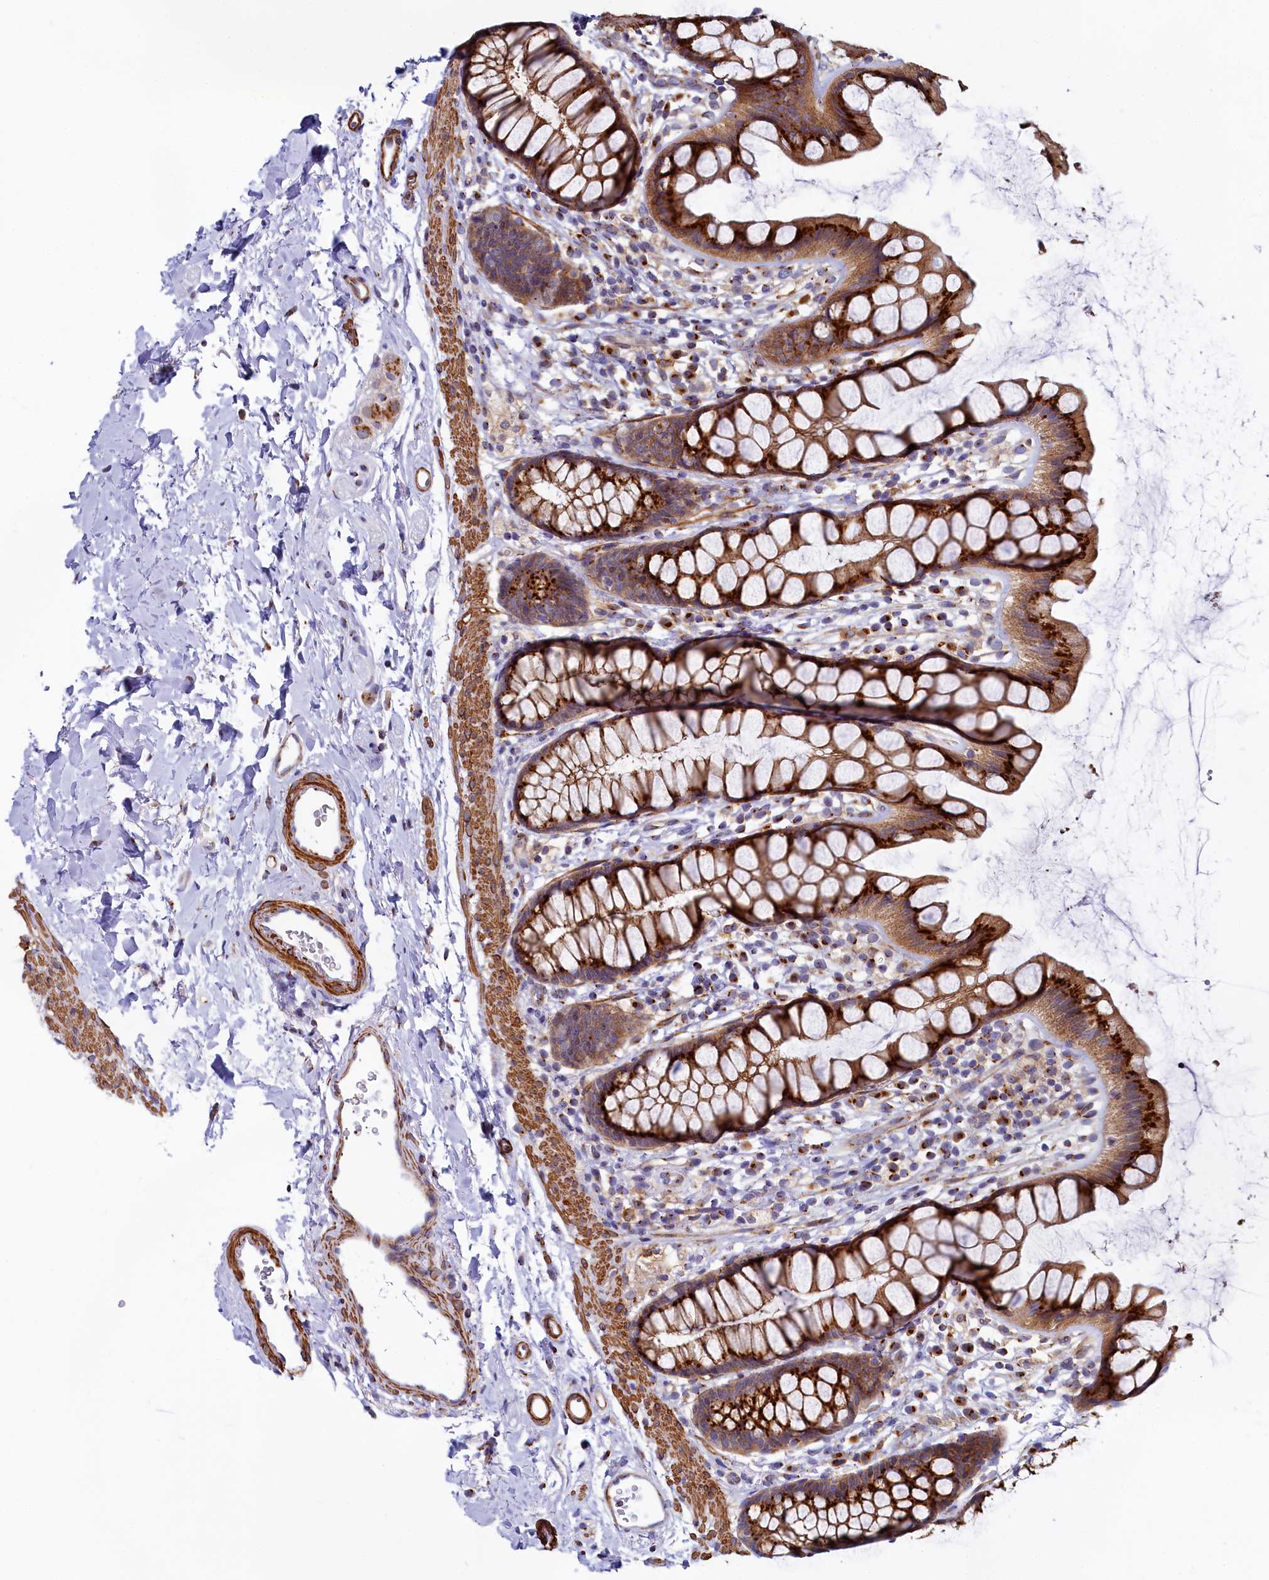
{"staining": {"intensity": "strong", "quantity": ">75%", "location": "cytoplasmic/membranous"}, "tissue": "rectum", "cell_type": "Glandular cells", "image_type": "normal", "snomed": [{"axis": "morphology", "description": "Normal tissue, NOS"}, {"axis": "topography", "description": "Rectum"}], "caption": "This micrograph displays benign rectum stained with IHC to label a protein in brown. The cytoplasmic/membranous of glandular cells show strong positivity for the protein. Nuclei are counter-stained blue.", "gene": "BET1L", "patient": {"sex": "female", "age": 65}}